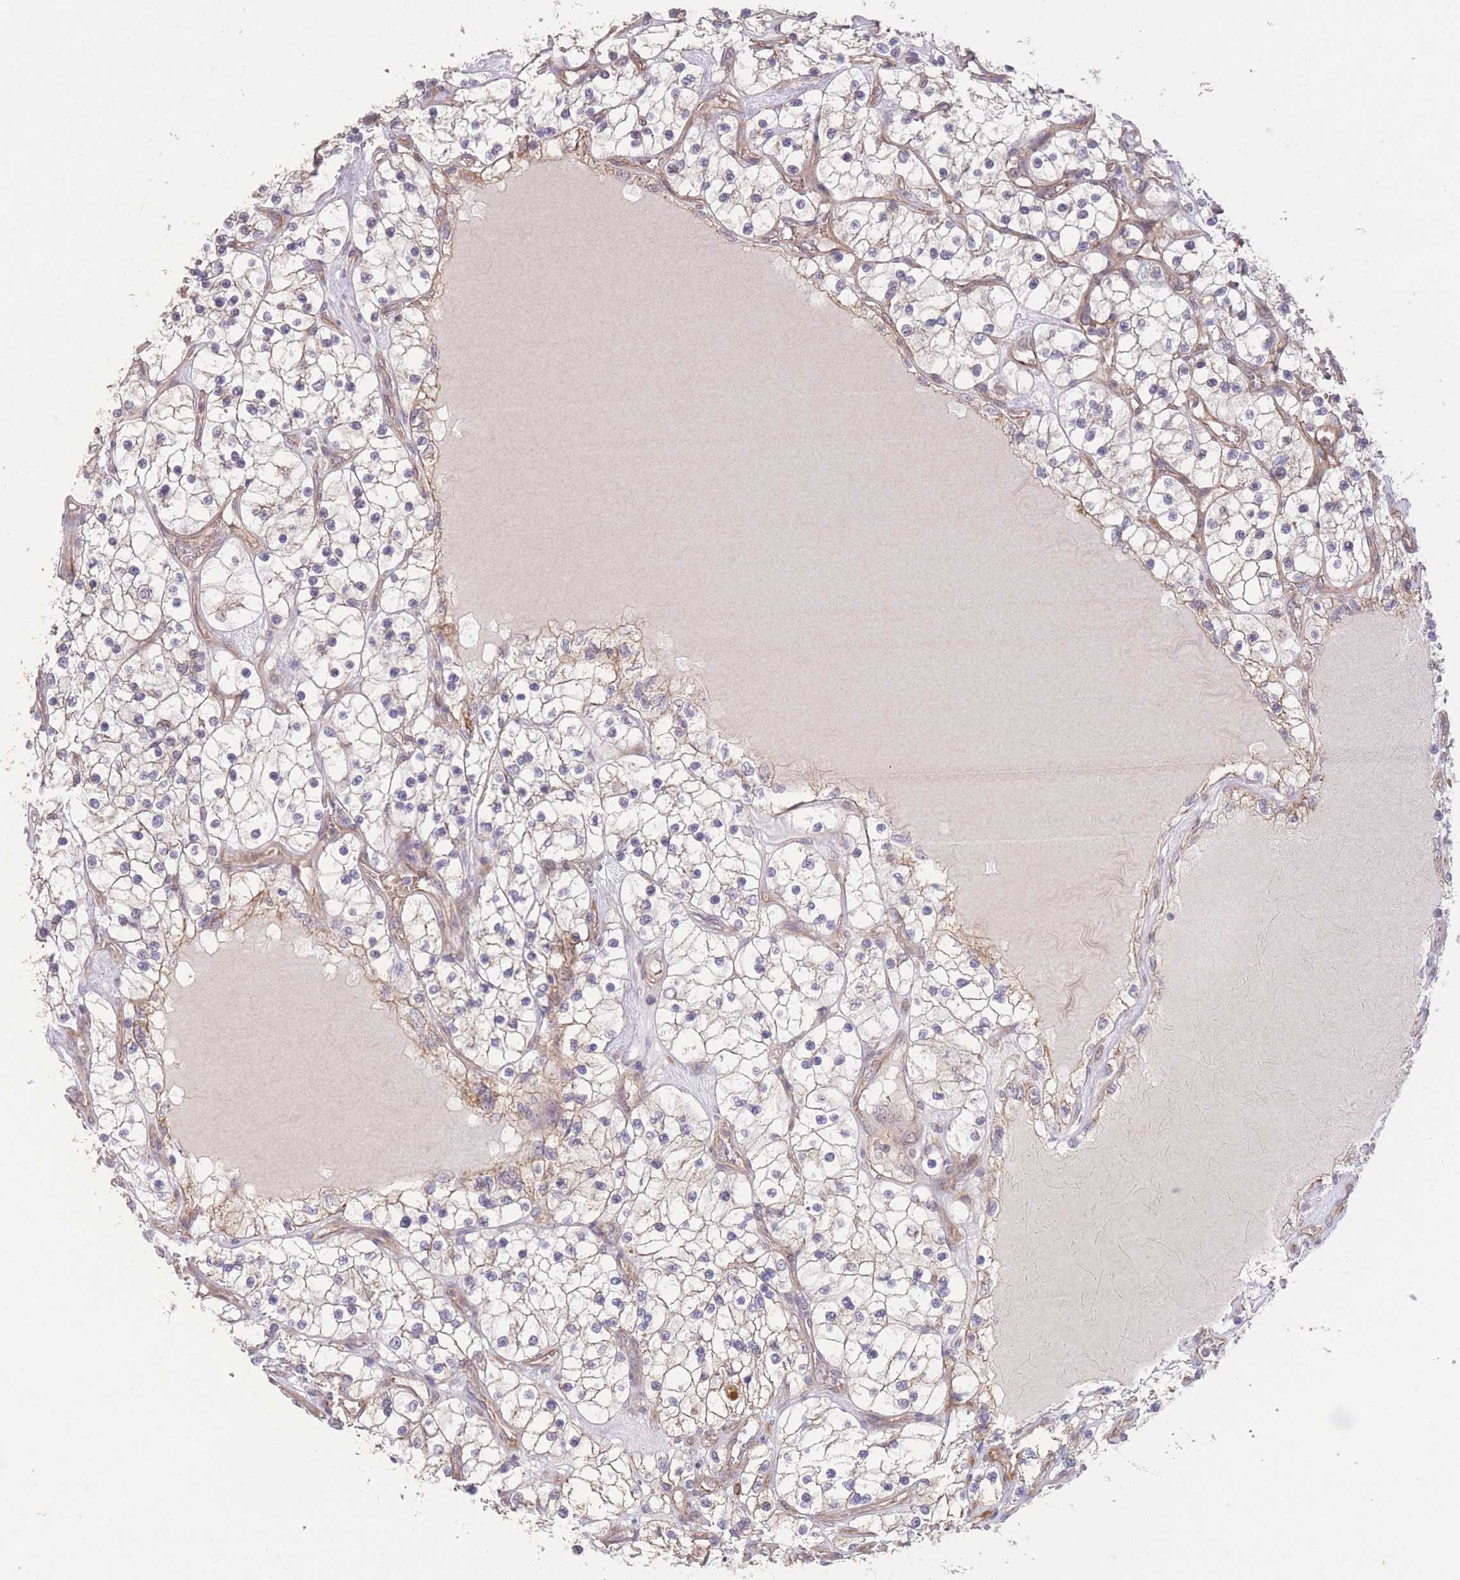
{"staining": {"intensity": "negative", "quantity": "none", "location": "none"}, "tissue": "renal cancer", "cell_type": "Tumor cells", "image_type": "cancer", "snomed": [{"axis": "morphology", "description": "Adenocarcinoma, NOS"}, {"axis": "topography", "description": "Kidney"}], "caption": "Immunohistochemical staining of human renal cancer exhibits no significant expression in tumor cells.", "gene": "PXMP4", "patient": {"sex": "female", "age": 69}}